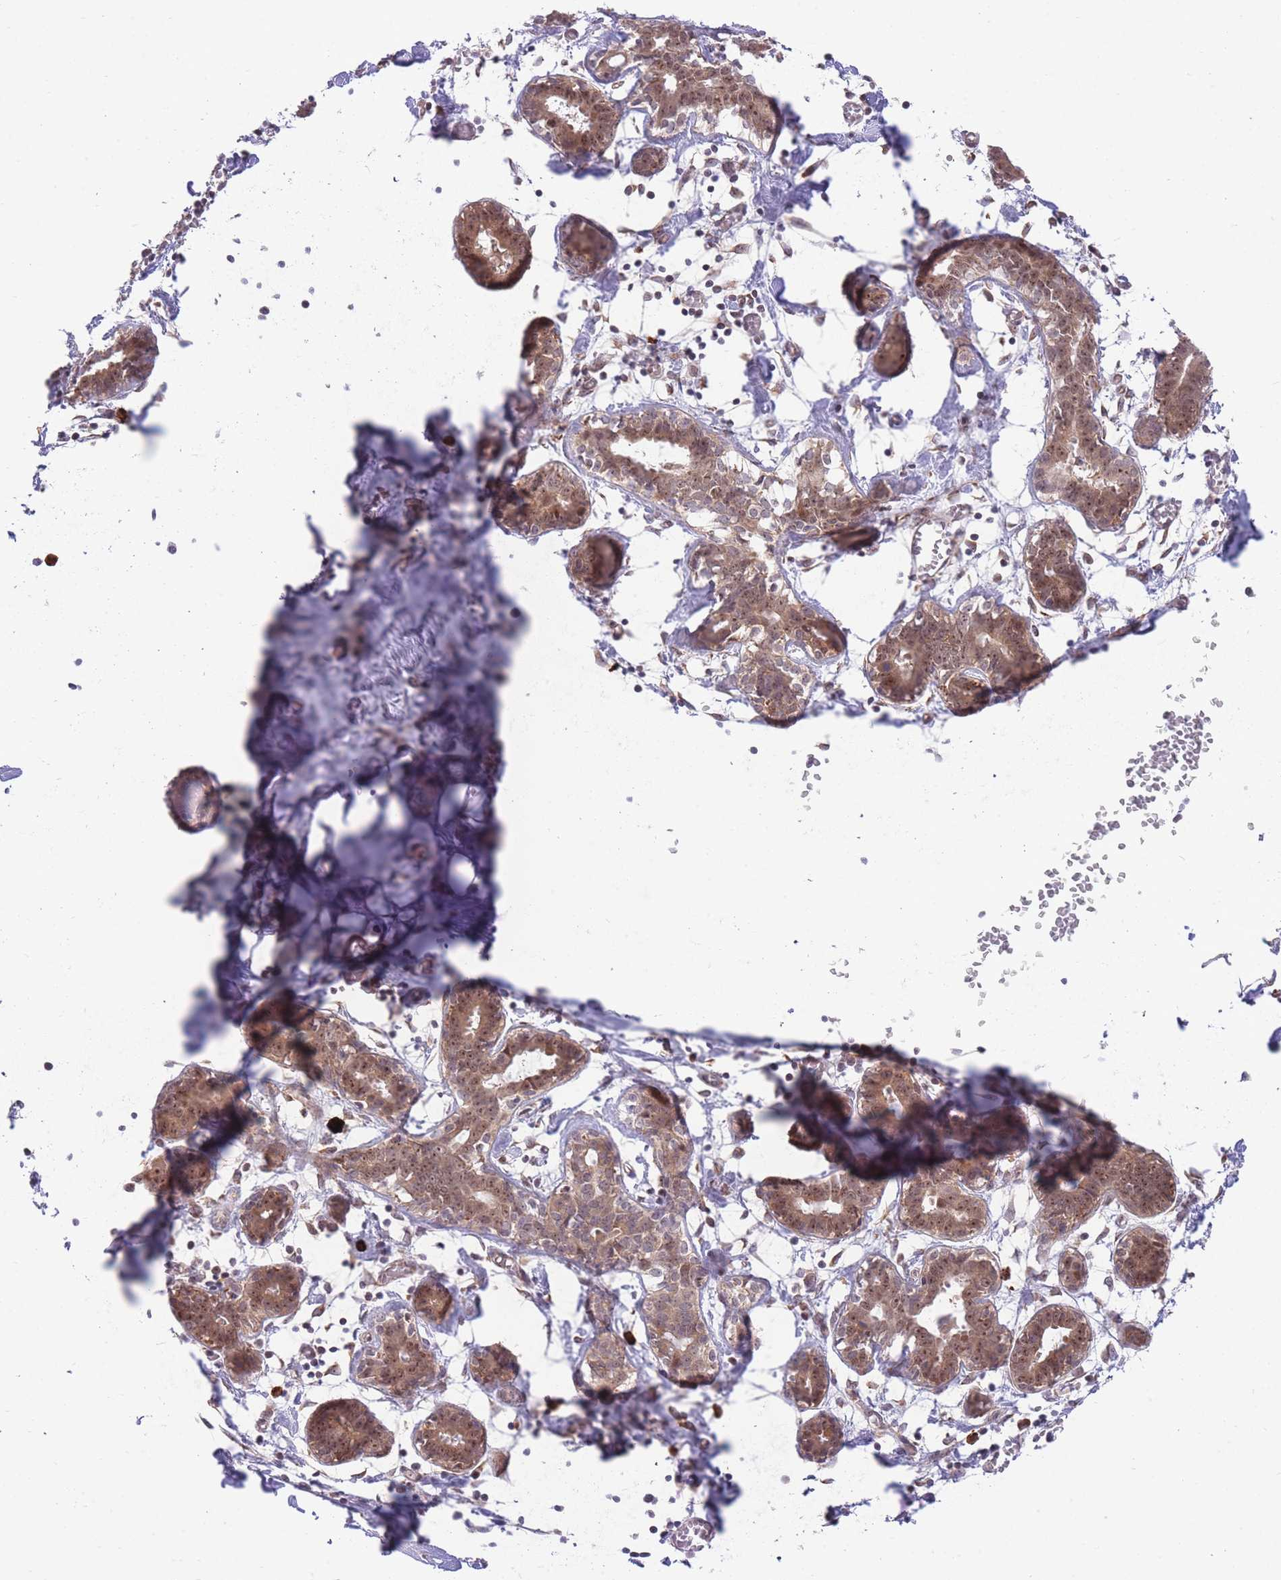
{"staining": {"intensity": "moderate", "quantity": ">75%", "location": "cytoplasmic/membranous,nuclear"}, "tissue": "breast", "cell_type": "Glandular cells", "image_type": "normal", "snomed": [{"axis": "morphology", "description": "Normal tissue, NOS"}, {"axis": "topography", "description": "Breast"}], "caption": "Immunohistochemistry histopathology image of benign breast stained for a protein (brown), which reveals medium levels of moderate cytoplasmic/membranous,nuclear expression in about >75% of glandular cells.", "gene": "EXOSC8", "patient": {"sex": "female", "age": 27}}